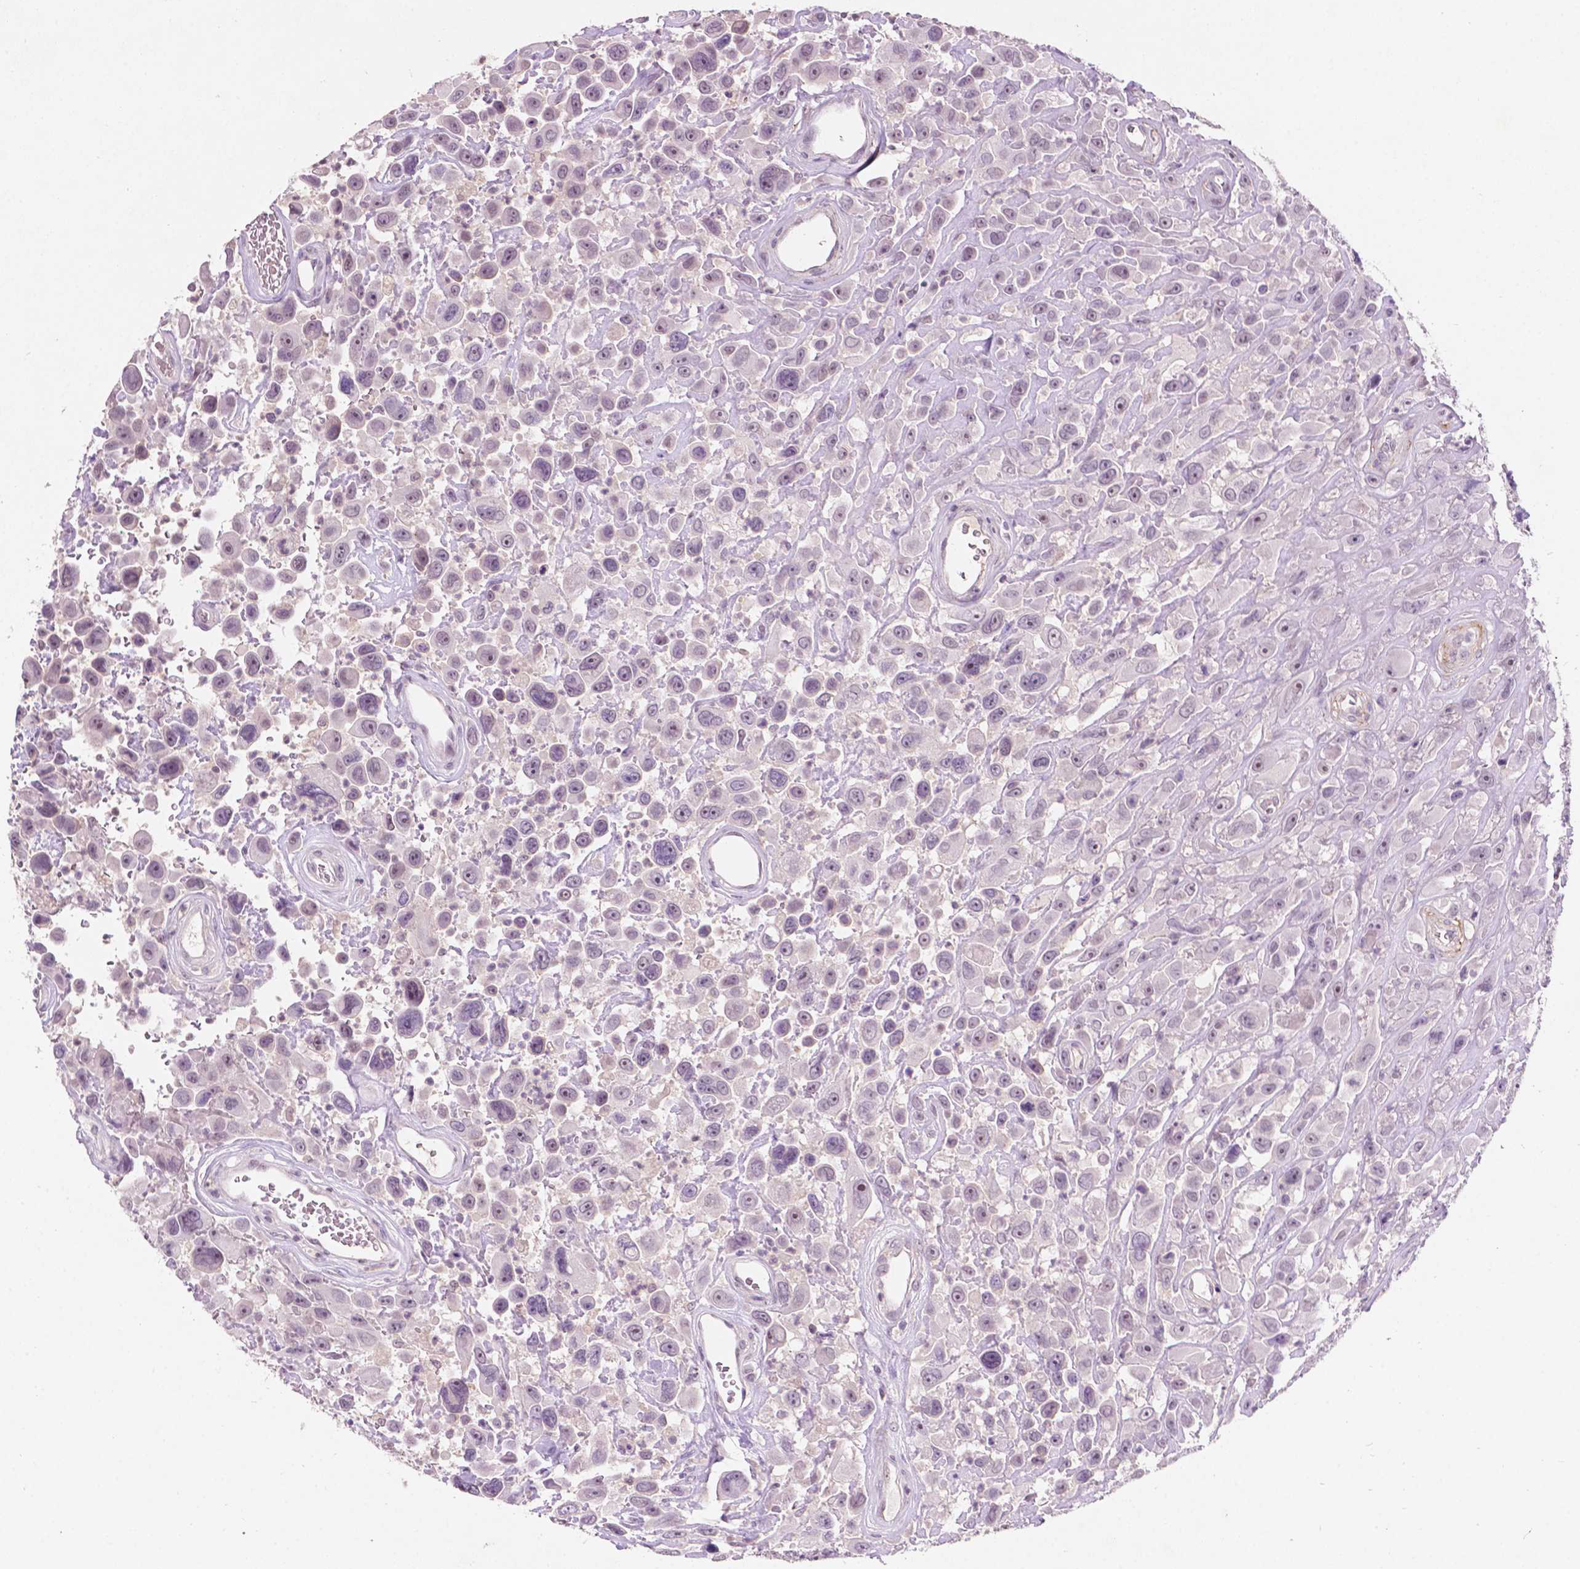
{"staining": {"intensity": "negative", "quantity": "none", "location": "none"}, "tissue": "urothelial cancer", "cell_type": "Tumor cells", "image_type": "cancer", "snomed": [{"axis": "morphology", "description": "Urothelial carcinoma, High grade"}, {"axis": "topography", "description": "Urinary bladder"}], "caption": "Immunohistochemistry (IHC) of high-grade urothelial carcinoma shows no positivity in tumor cells.", "gene": "TM6SF2", "patient": {"sex": "male", "age": 53}}